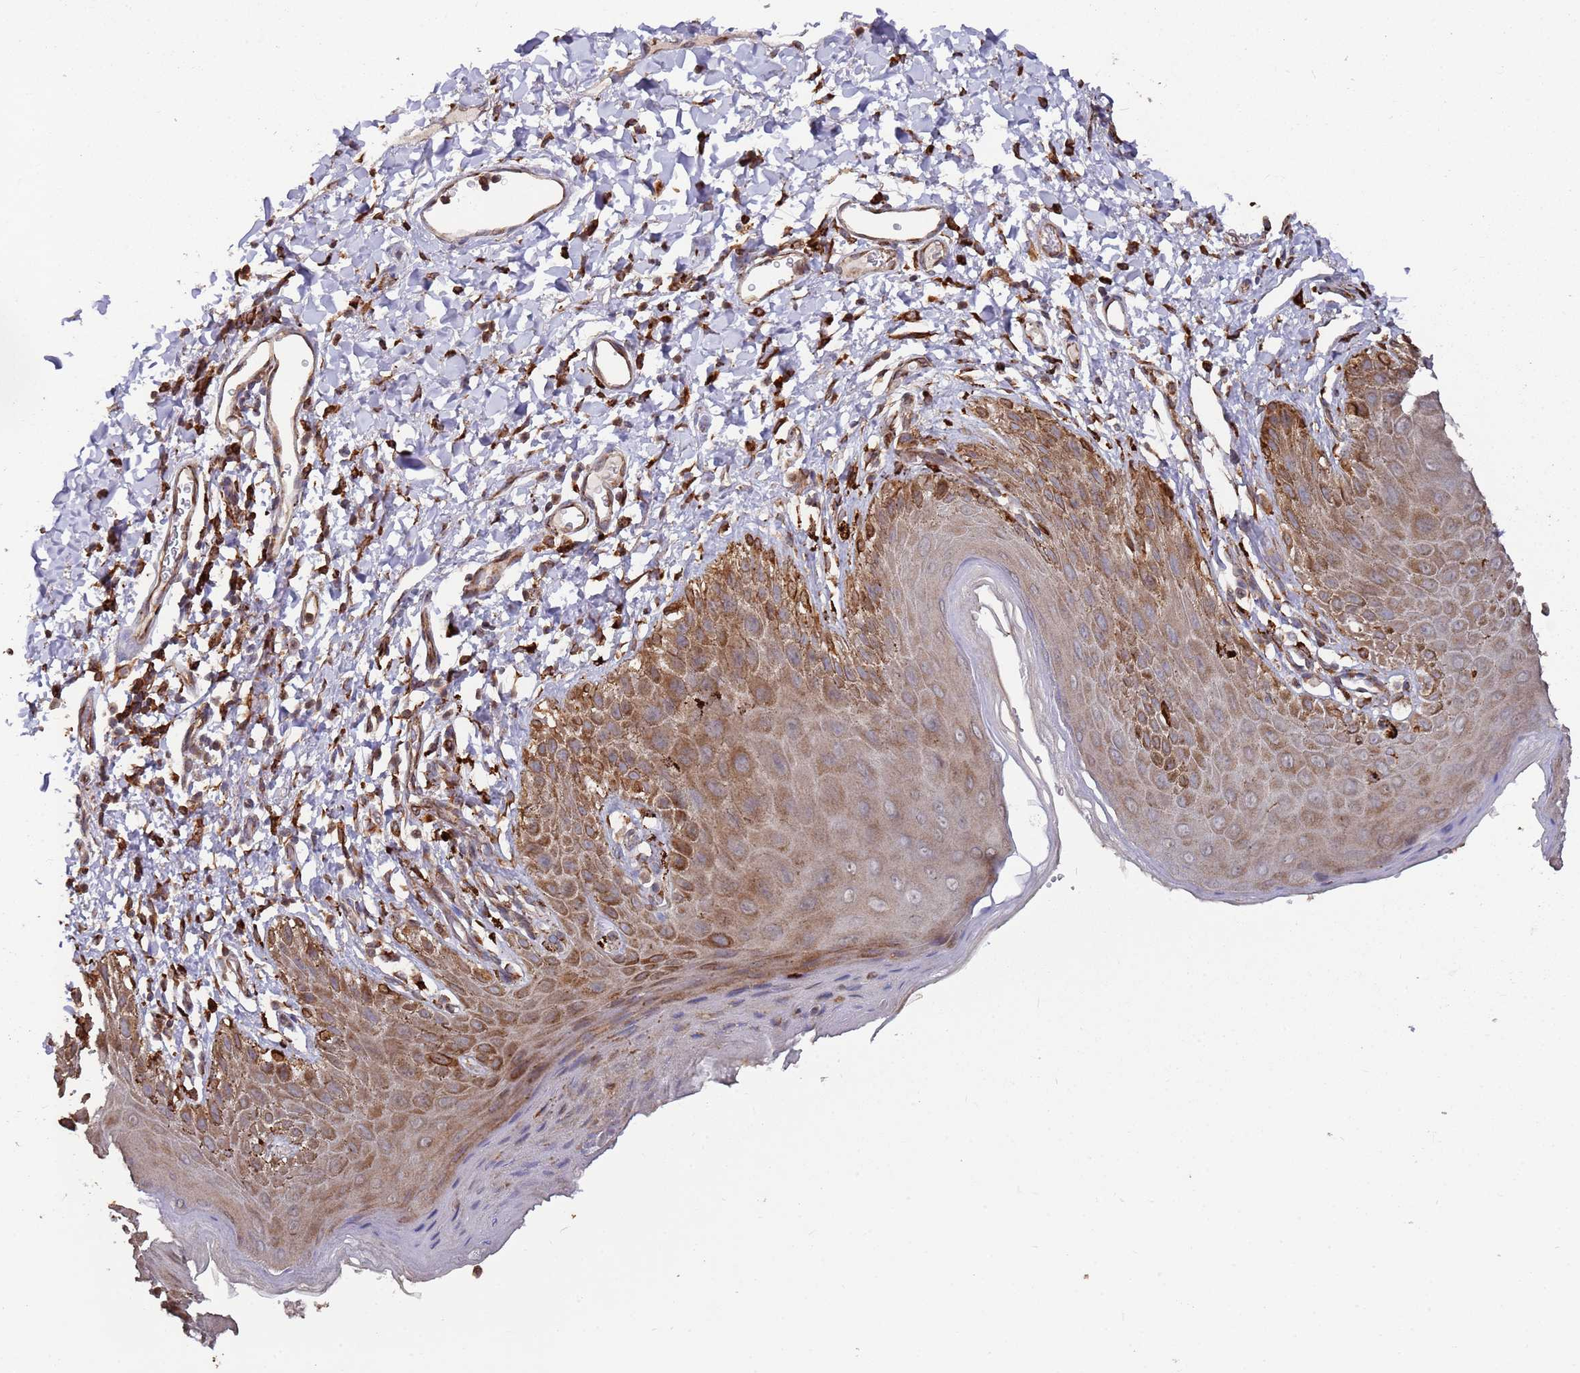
{"staining": {"intensity": "strong", "quantity": "25%-75%", "location": "cytoplasmic/membranous"}, "tissue": "skin", "cell_type": "Epidermal cells", "image_type": "normal", "snomed": [{"axis": "morphology", "description": "Normal tissue, NOS"}, {"axis": "topography", "description": "Anal"}], "caption": "DAB (3,3'-diaminobenzidine) immunohistochemical staining of unremarkable skin displays strong cytoplasmic/membranous protein positivity in about 25%-75% of epidermal cells.", "gene": "LACC1", "patient": {"sex": "male", "age": 44}}